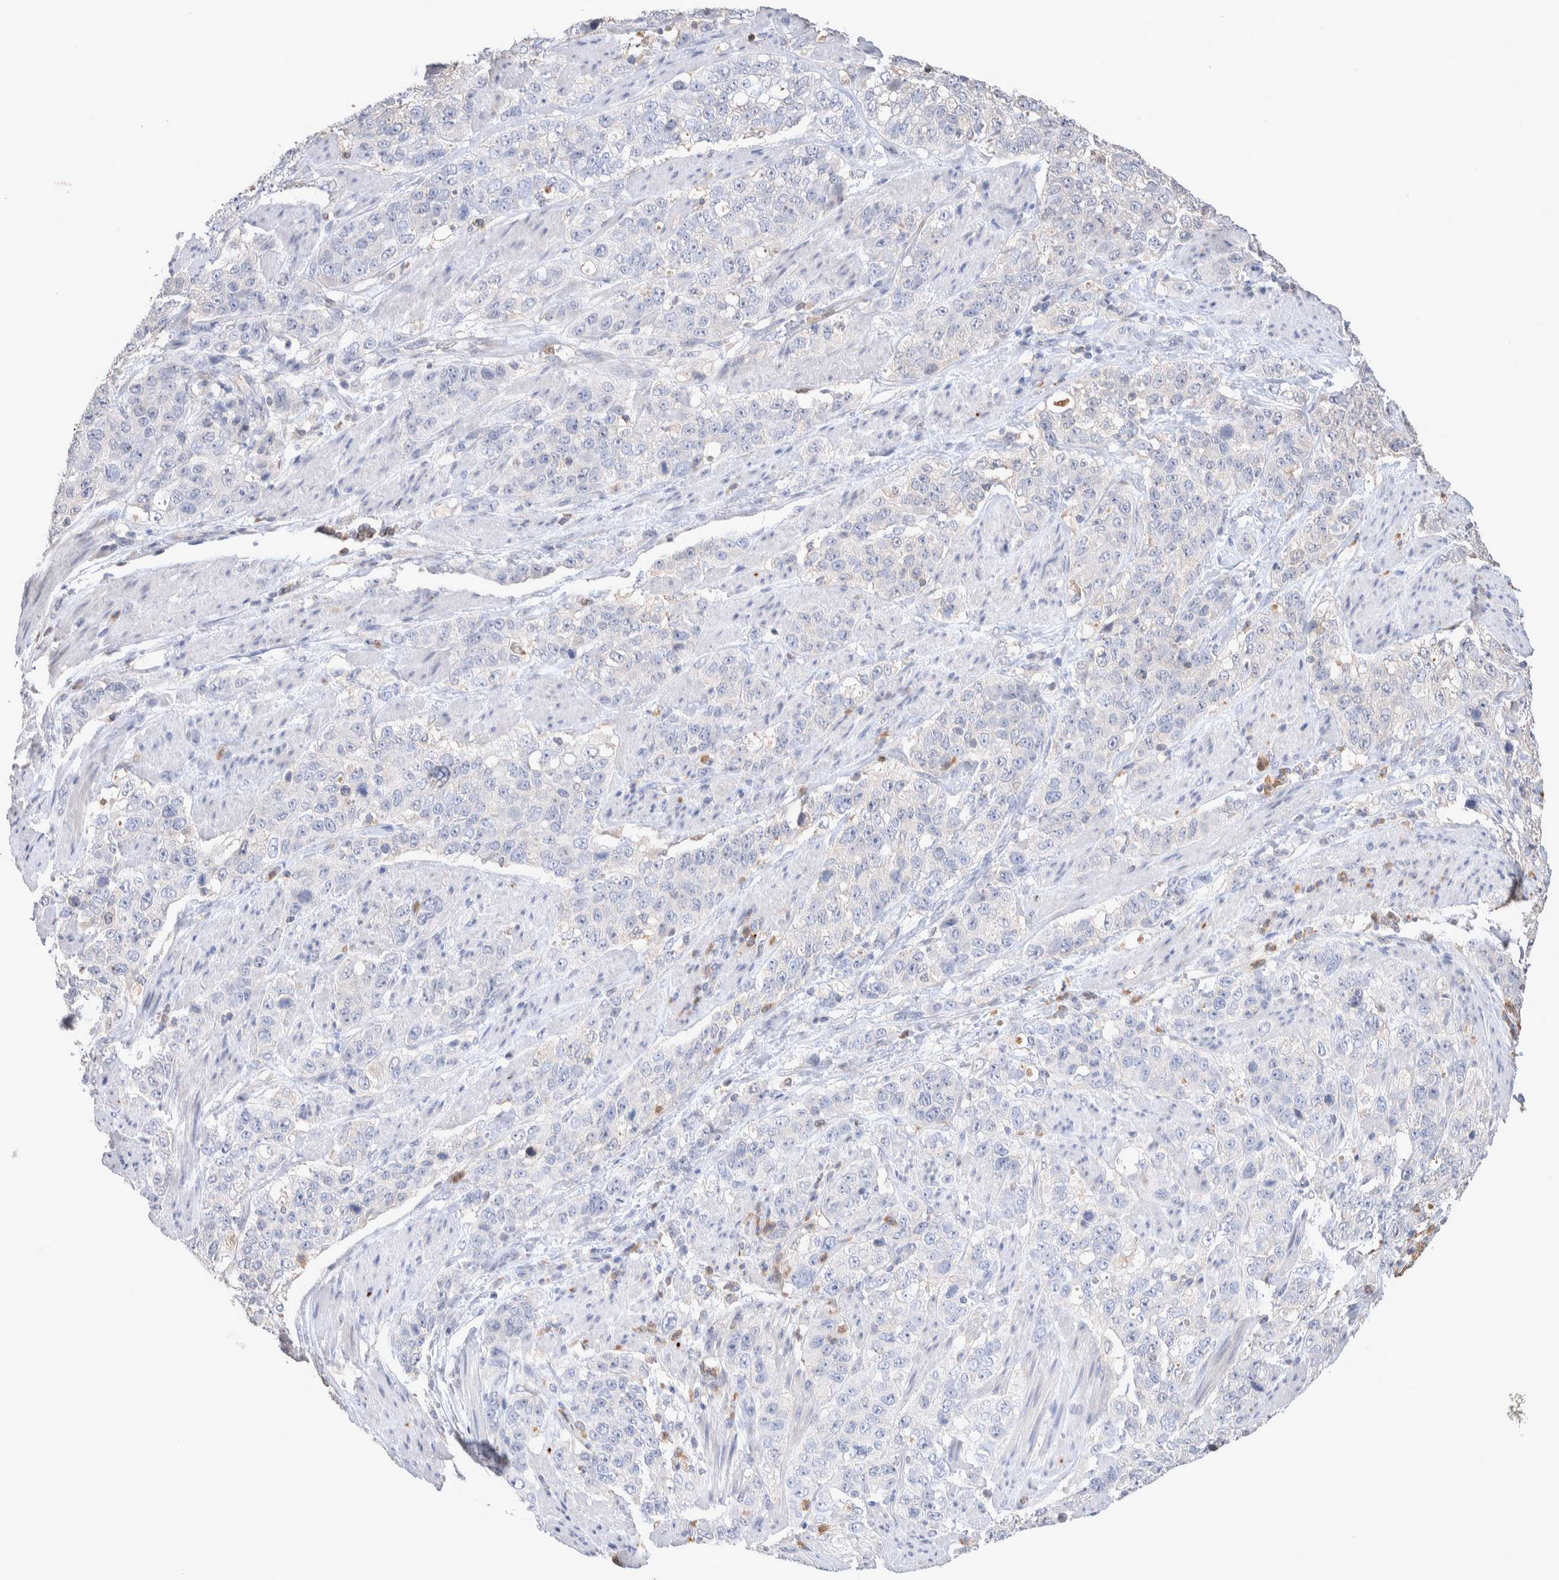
{"staining": {"intensity": "negative", "quantity": "none", "location": "none"}, "tissue": "stomach cancer", "cell_type": "Tumor cells", "image_type": "cancer", "snomed": [{"axis": "morphology", "description": "Adenocarcinoma, NOS"}, {"axis": "topography", "description": "Stomach"}], "caption": "High power microscopy image of an immunohistochemistry image of stomach adenocarcinoma, revealing no significant expression in tumor cells.", "gene": "FFAR2", "patient": {"sex": "male", "age": 48}}